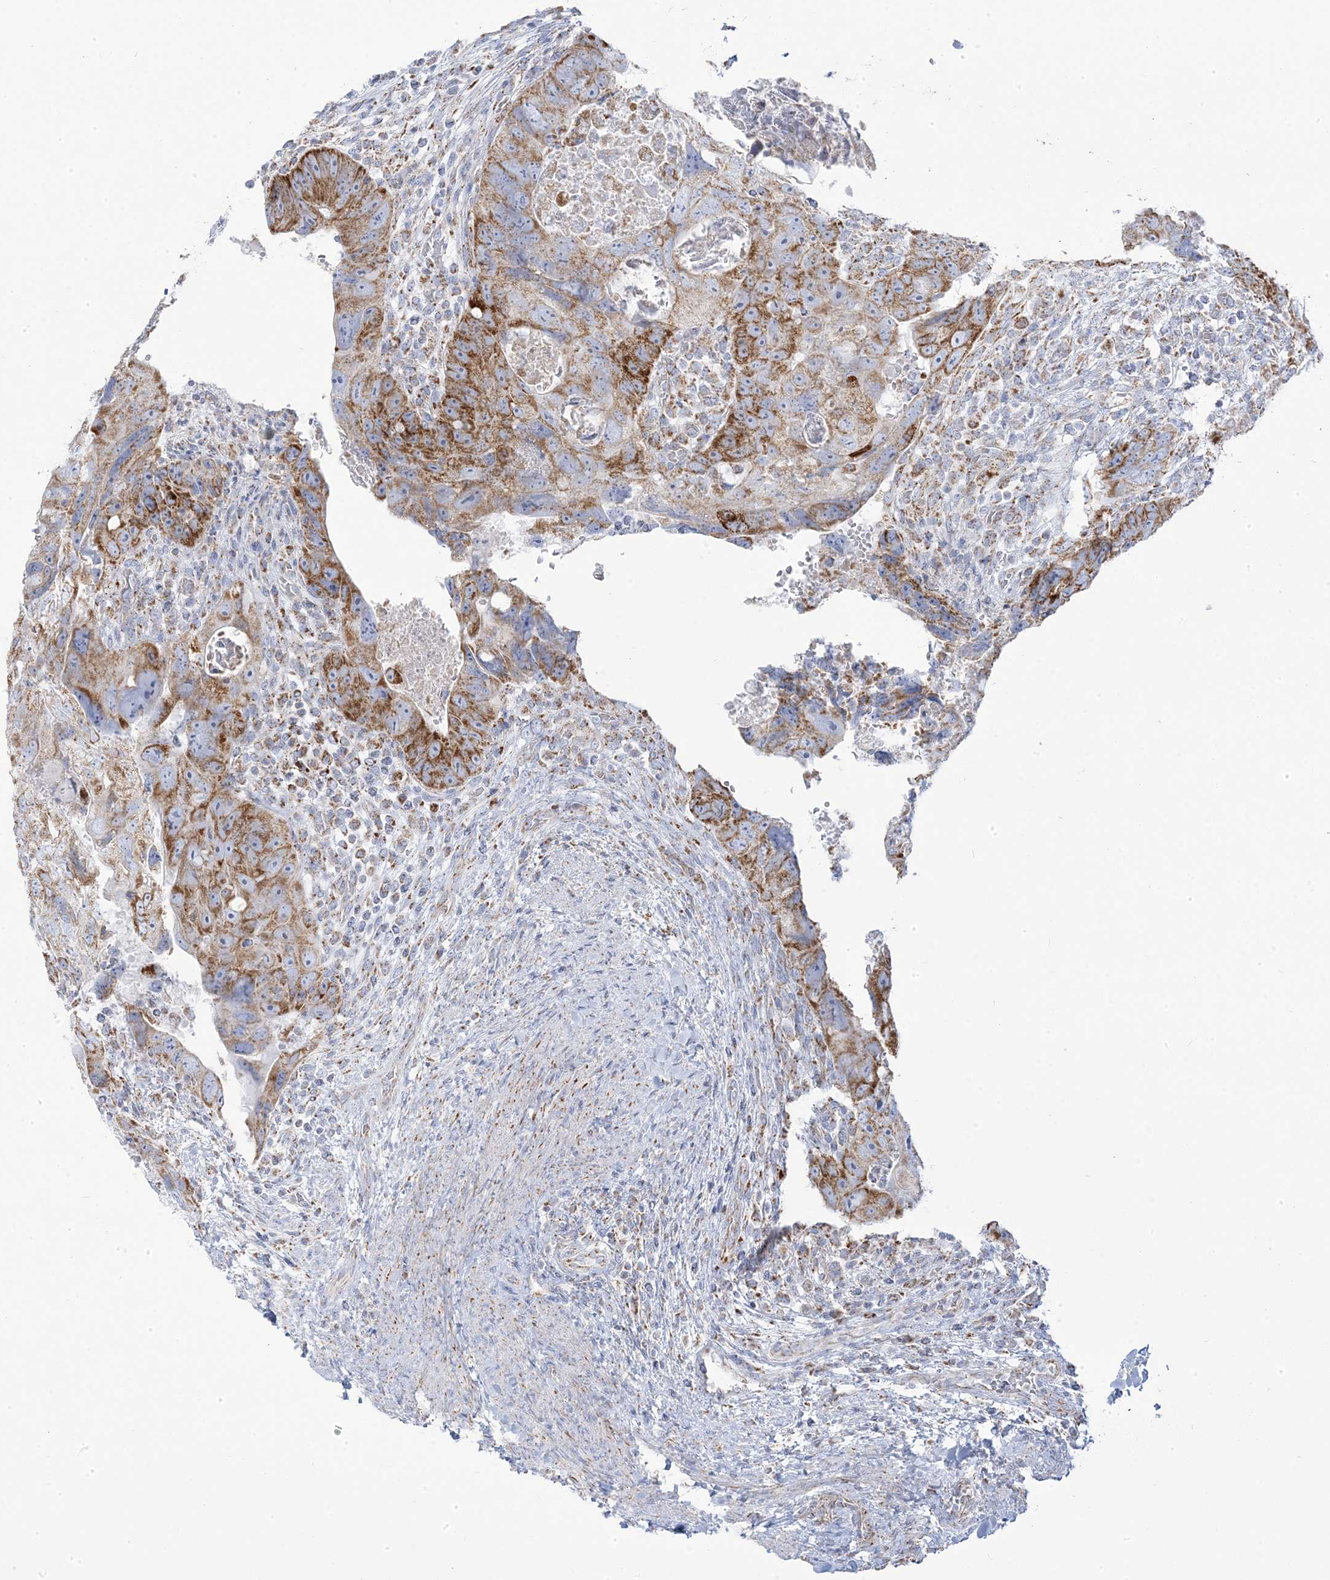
{"staining": {"intensity": "strong", "quantity": ">75%", "location": "cytoplasmic/membranous"}, "tissue": "colorectal cancer", "cell_type": "Tumor cells", "image_type": "cancer", "snomed": [{"axis": "morphology", "description": "Adenocarcinoma, NOS"}, {"axis": "topography", "description": "Rectum"}], "caption": "A photomicrograph of colorectal adenocarcinoma stained for a protein exhibits strong cytoplasmic/membranous brown staining in tumor cells.", "gene": "PCCB", "patient": {"sex": "male", "age": 59}}